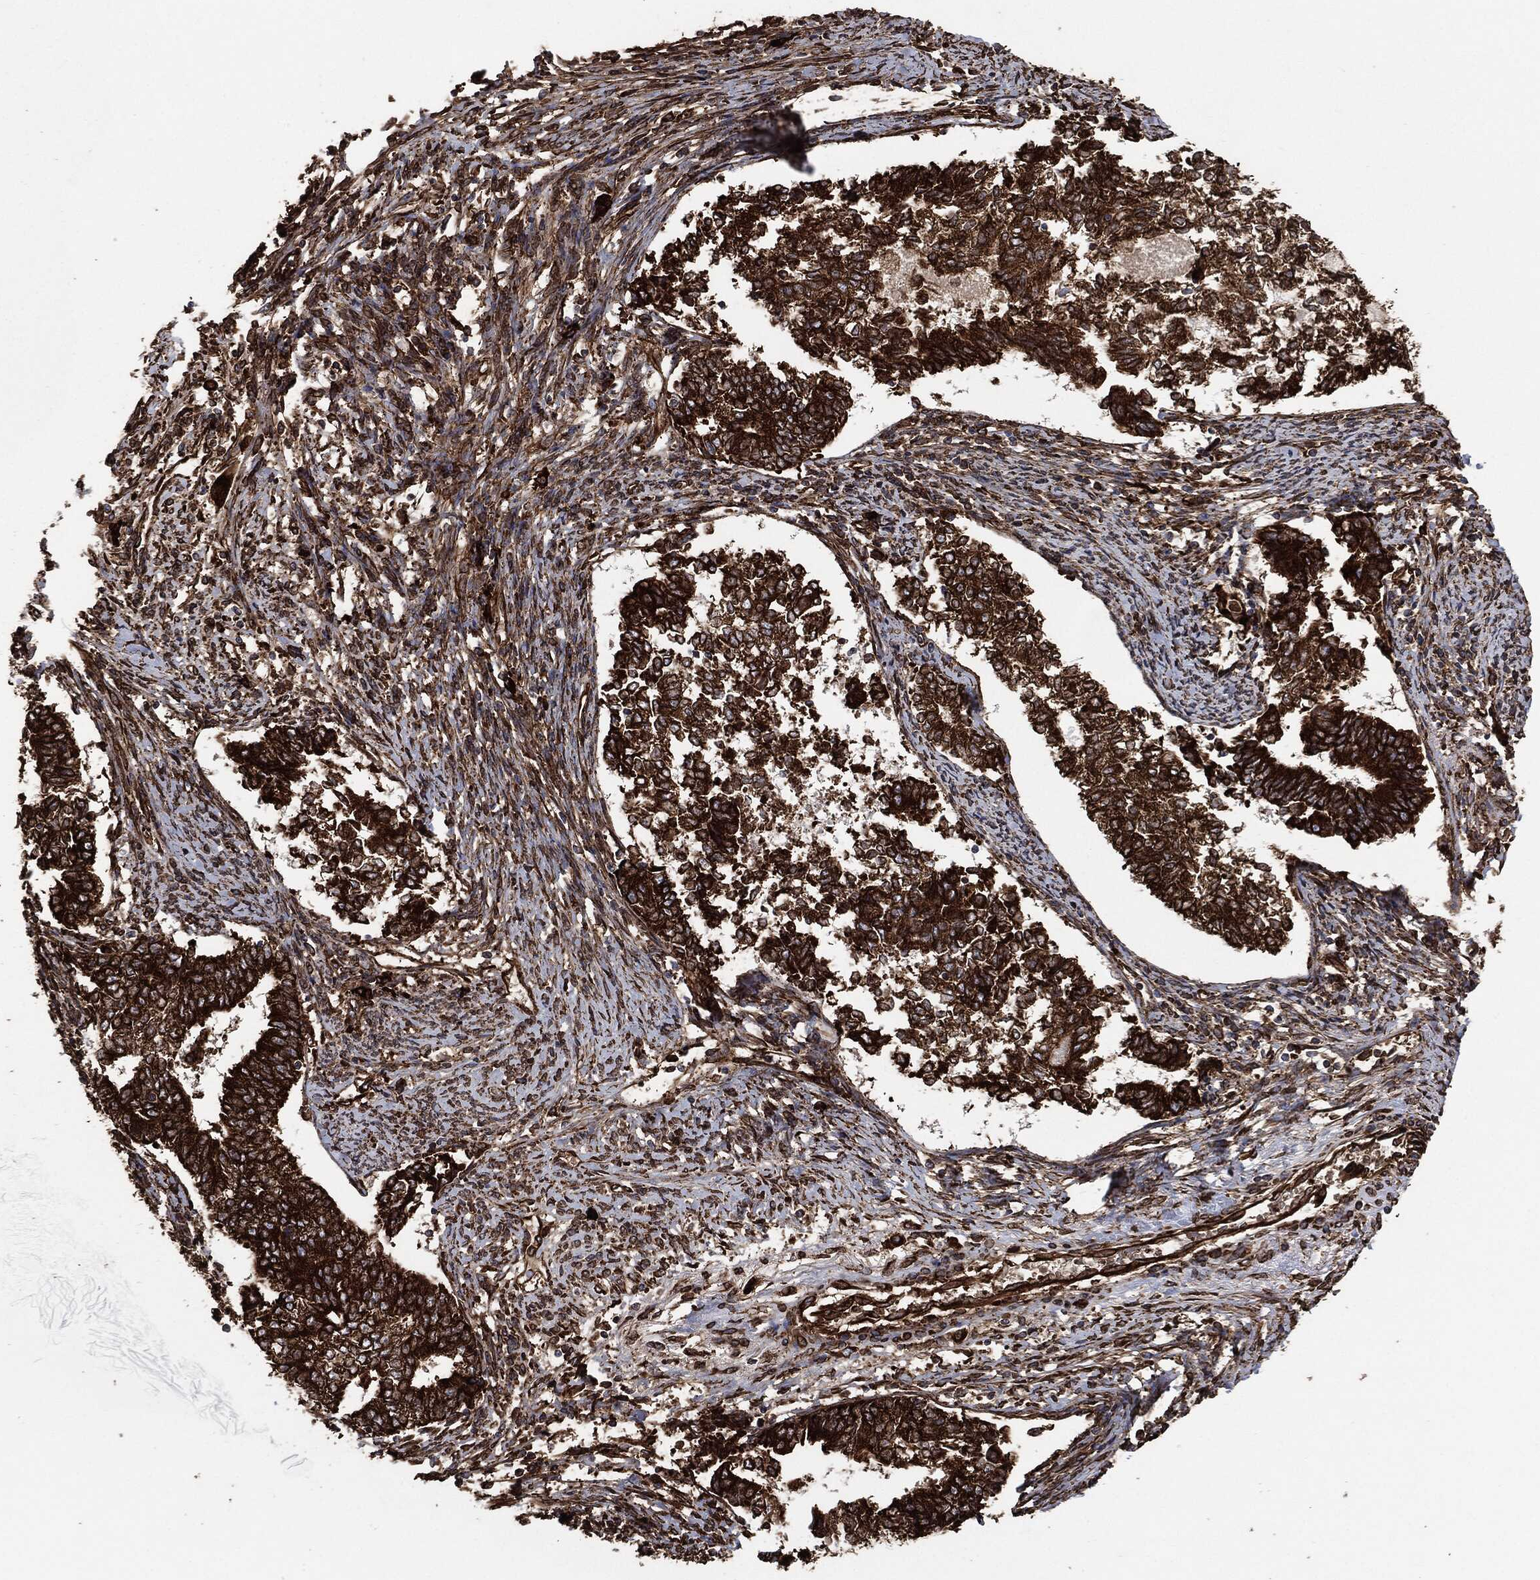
{"staining": {"intensity": "strong", "quantity": ">75%", "location": "cytoplasmic/membranous"}, "tissue": "endometrial cancer", "cell_type": "Tumor cells", "image_type": "cancer", "snomed": [{"axis": "morphology", "description": "Adenocarcinoma, NOS"}, {"axis": "topography", "description": "Endometrium"}], "caption": "Immunohistochemical staining of endometrial cancer shows strong cytoplasmic/membranous protein expression in about >75% of tumor cells.", "gene": "AMFR", "patient": {"sex": "female", "age": 65}}